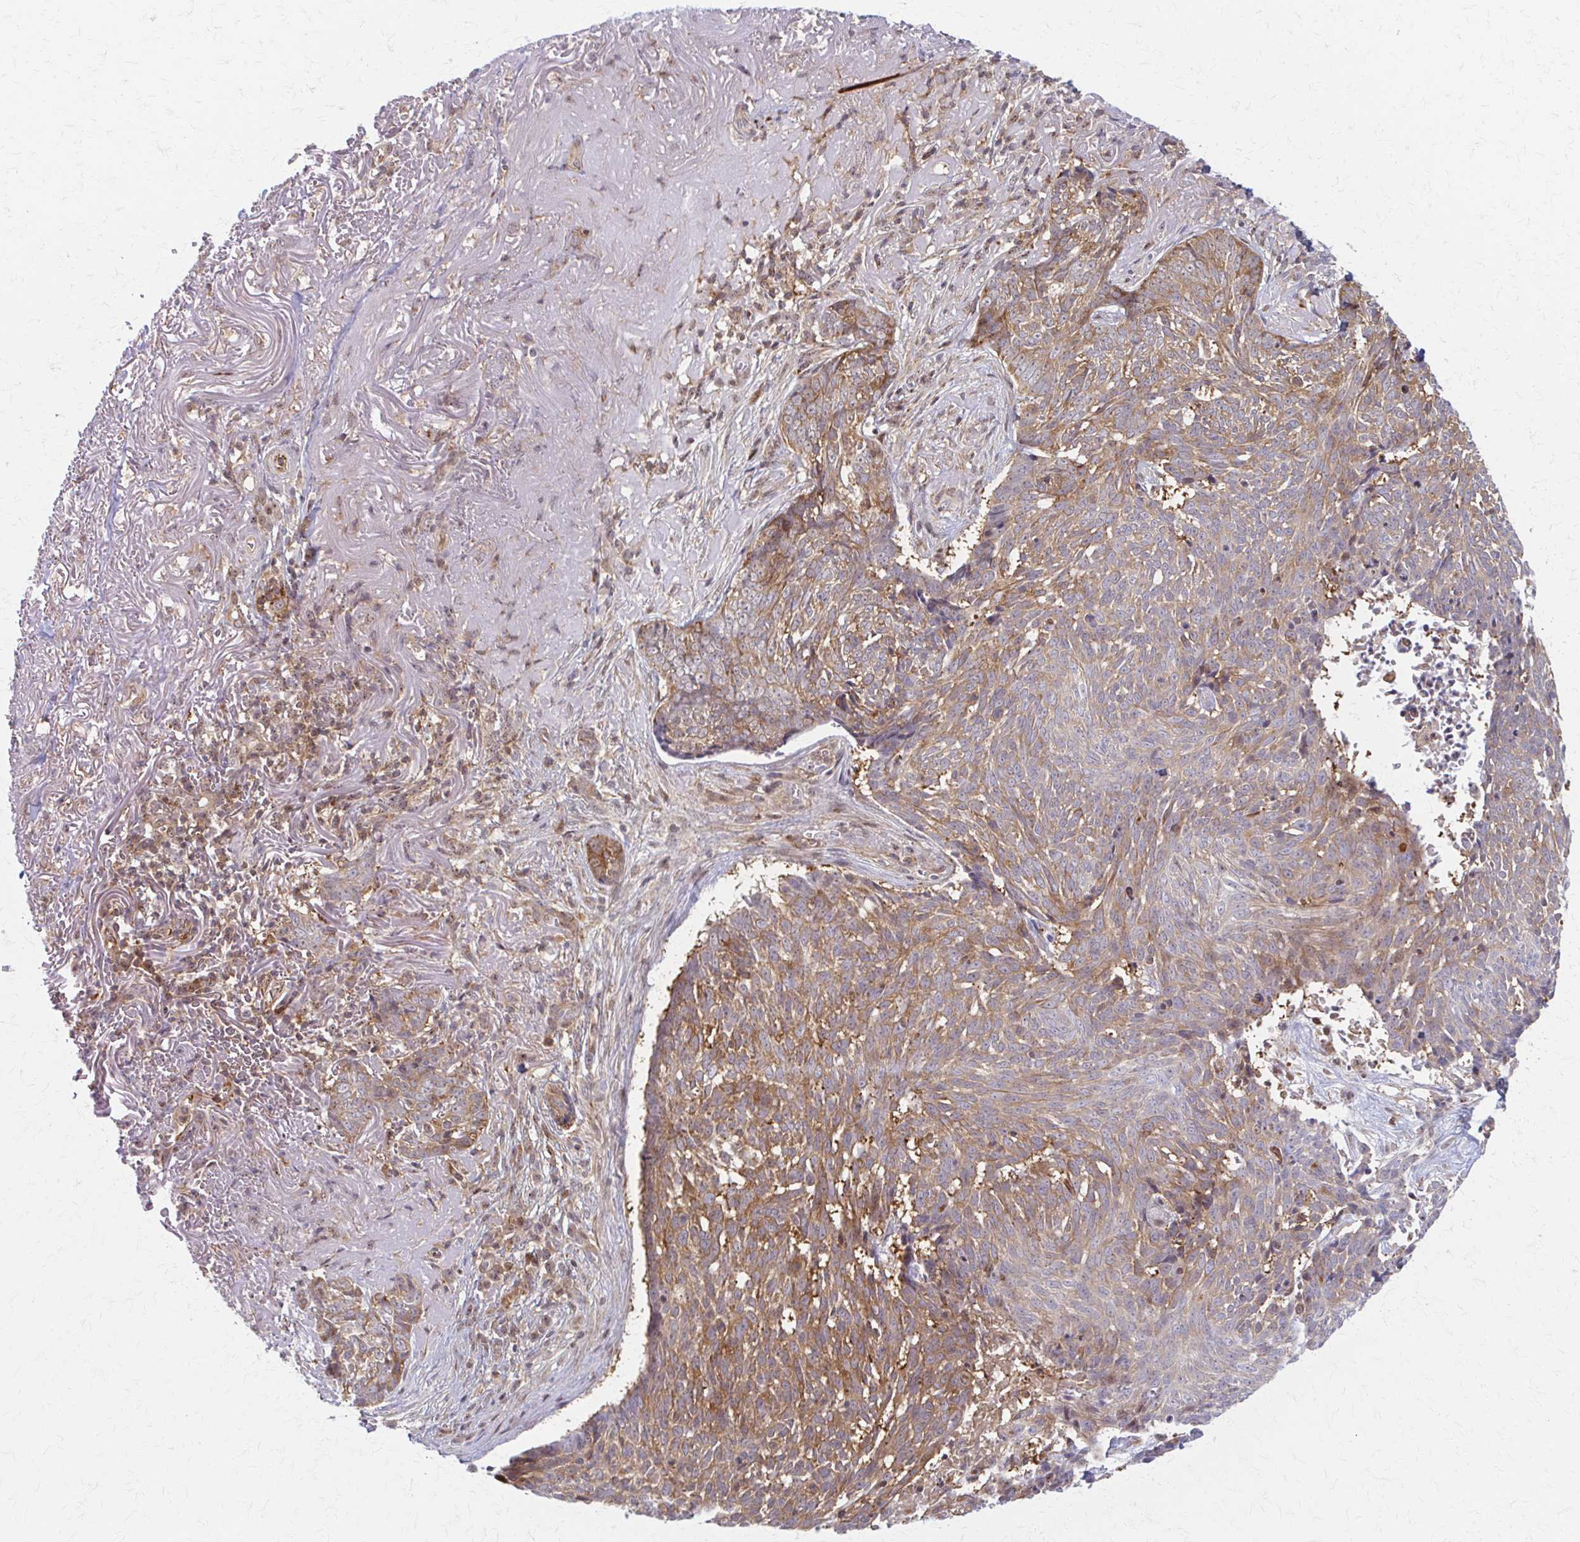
{"staining": {"intensity": "moderate", "quantity": "25%-75%", "location": "cytoplasmic/membranous"}, "tissue": "skin cancer", "cell_type": "Tumor cells", "image_type": "cancer", "snomed": [{"axis": "morphology", "description": "Basal cell carcinoma"}, {"axis": "topography", "description": "Skin"}, {"axis": "topography", "description": "Skin of face"}], "caption": "Immunohistochemical staining of human skin cancer (basal cell carcinoma) reveals medium levels of moderate cytoplasmic/membranous protein staining in approximately 25%-75% of tumor cells.", "gene": "ARHGAP35", "patient": {"sex": "female", "age": 95}}